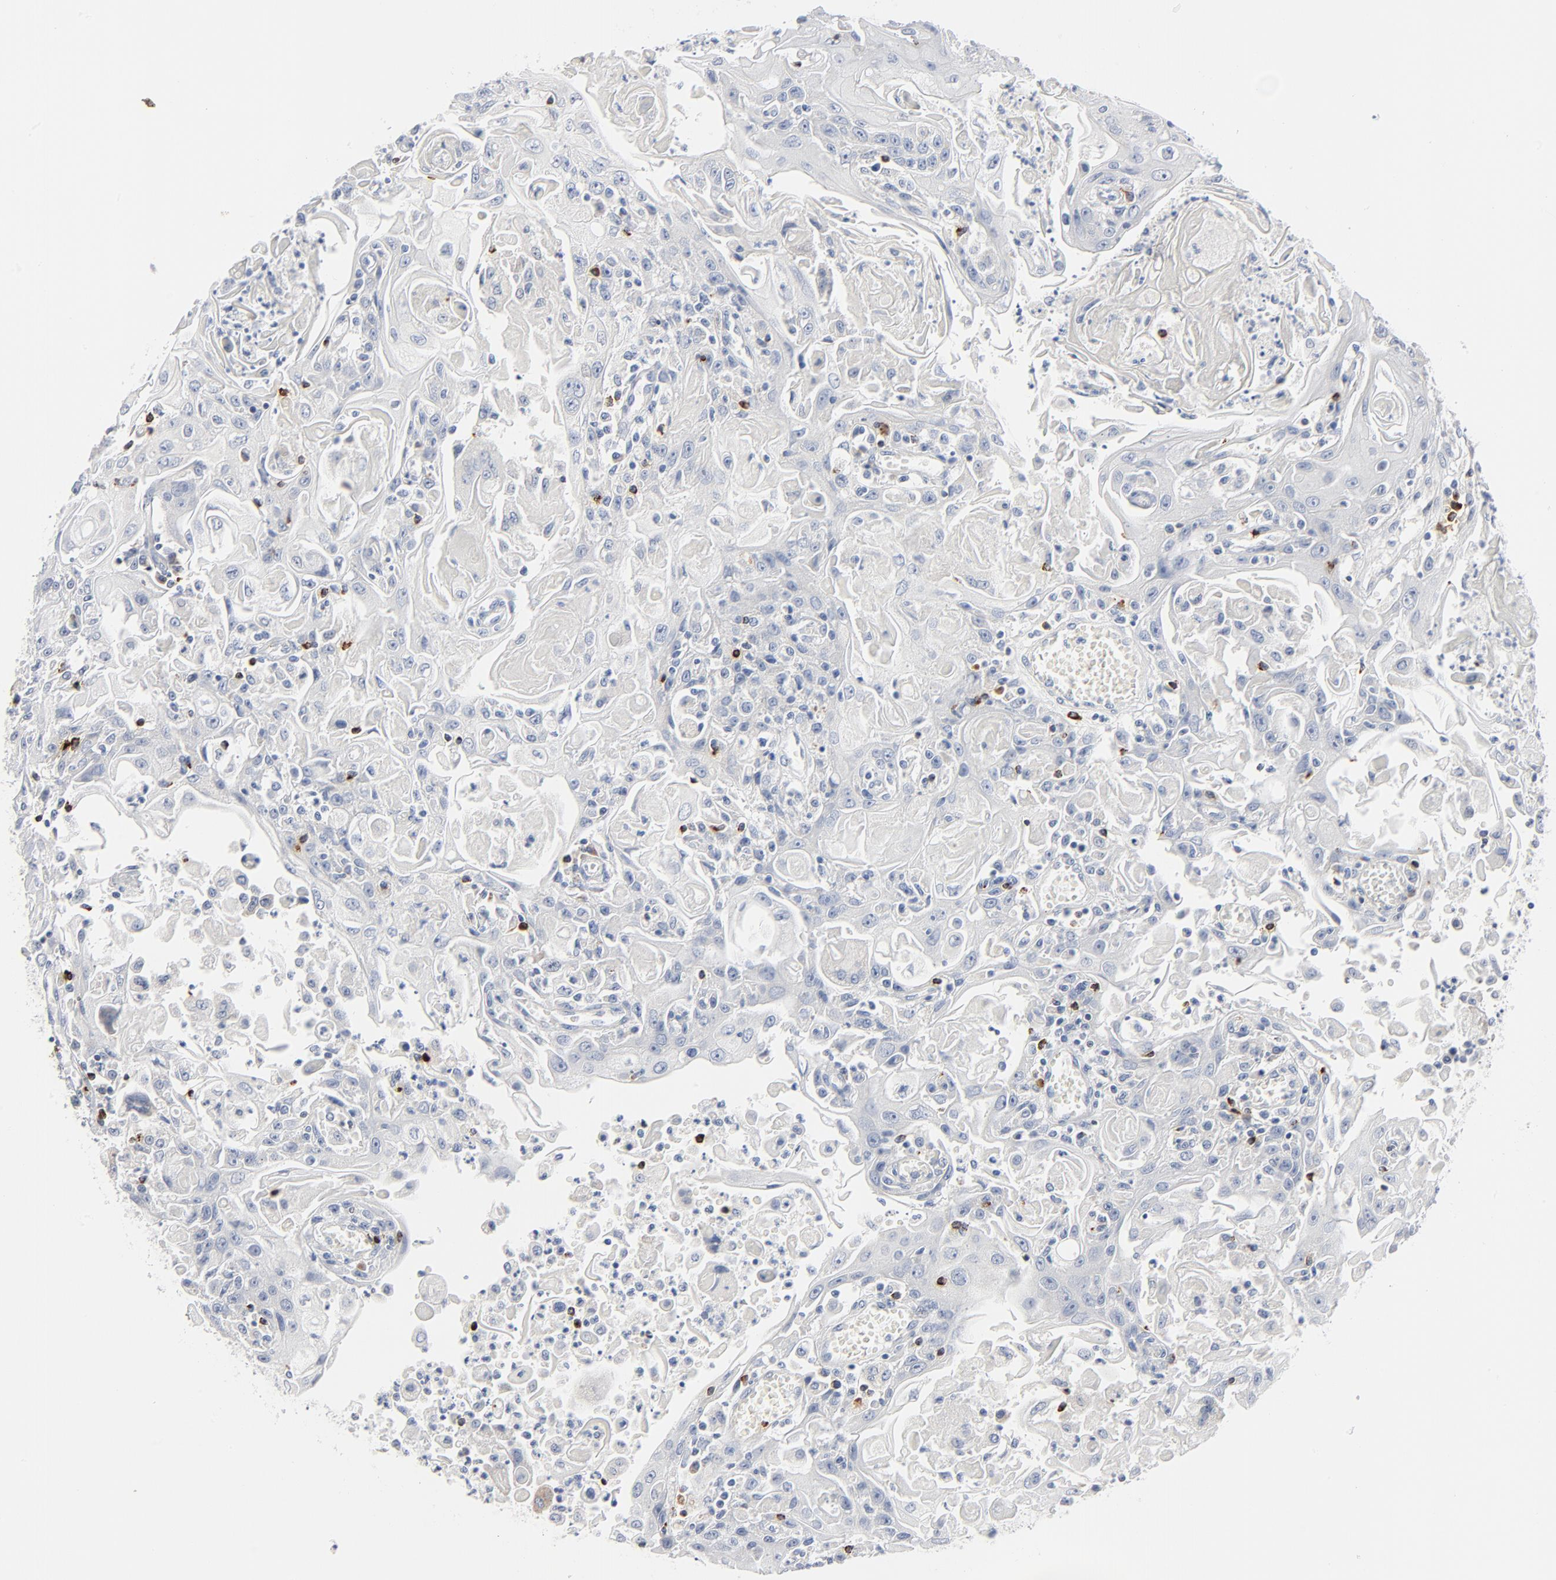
{"staining": {"intensity": "negative", "quantity": "none", "location": "none"}, "tissue": "head and neck cancer", "cell_type": "Tumor cells", "image_type": "cancer", "snomed": [{"axis": "morphology", "description": "Squamous cell carcinoma, NOS"}, {"axis": "topography", "description": "Oral tissue"}, {"axis": "topography", "description": "Head-Neck"}], "caption": "Human head and neck squamous cell carcinoma stained for a protein using IHC shows no expression in tumor cells.", "gene": "GZMB", "patient": {"sex": "female", "age": 76}}